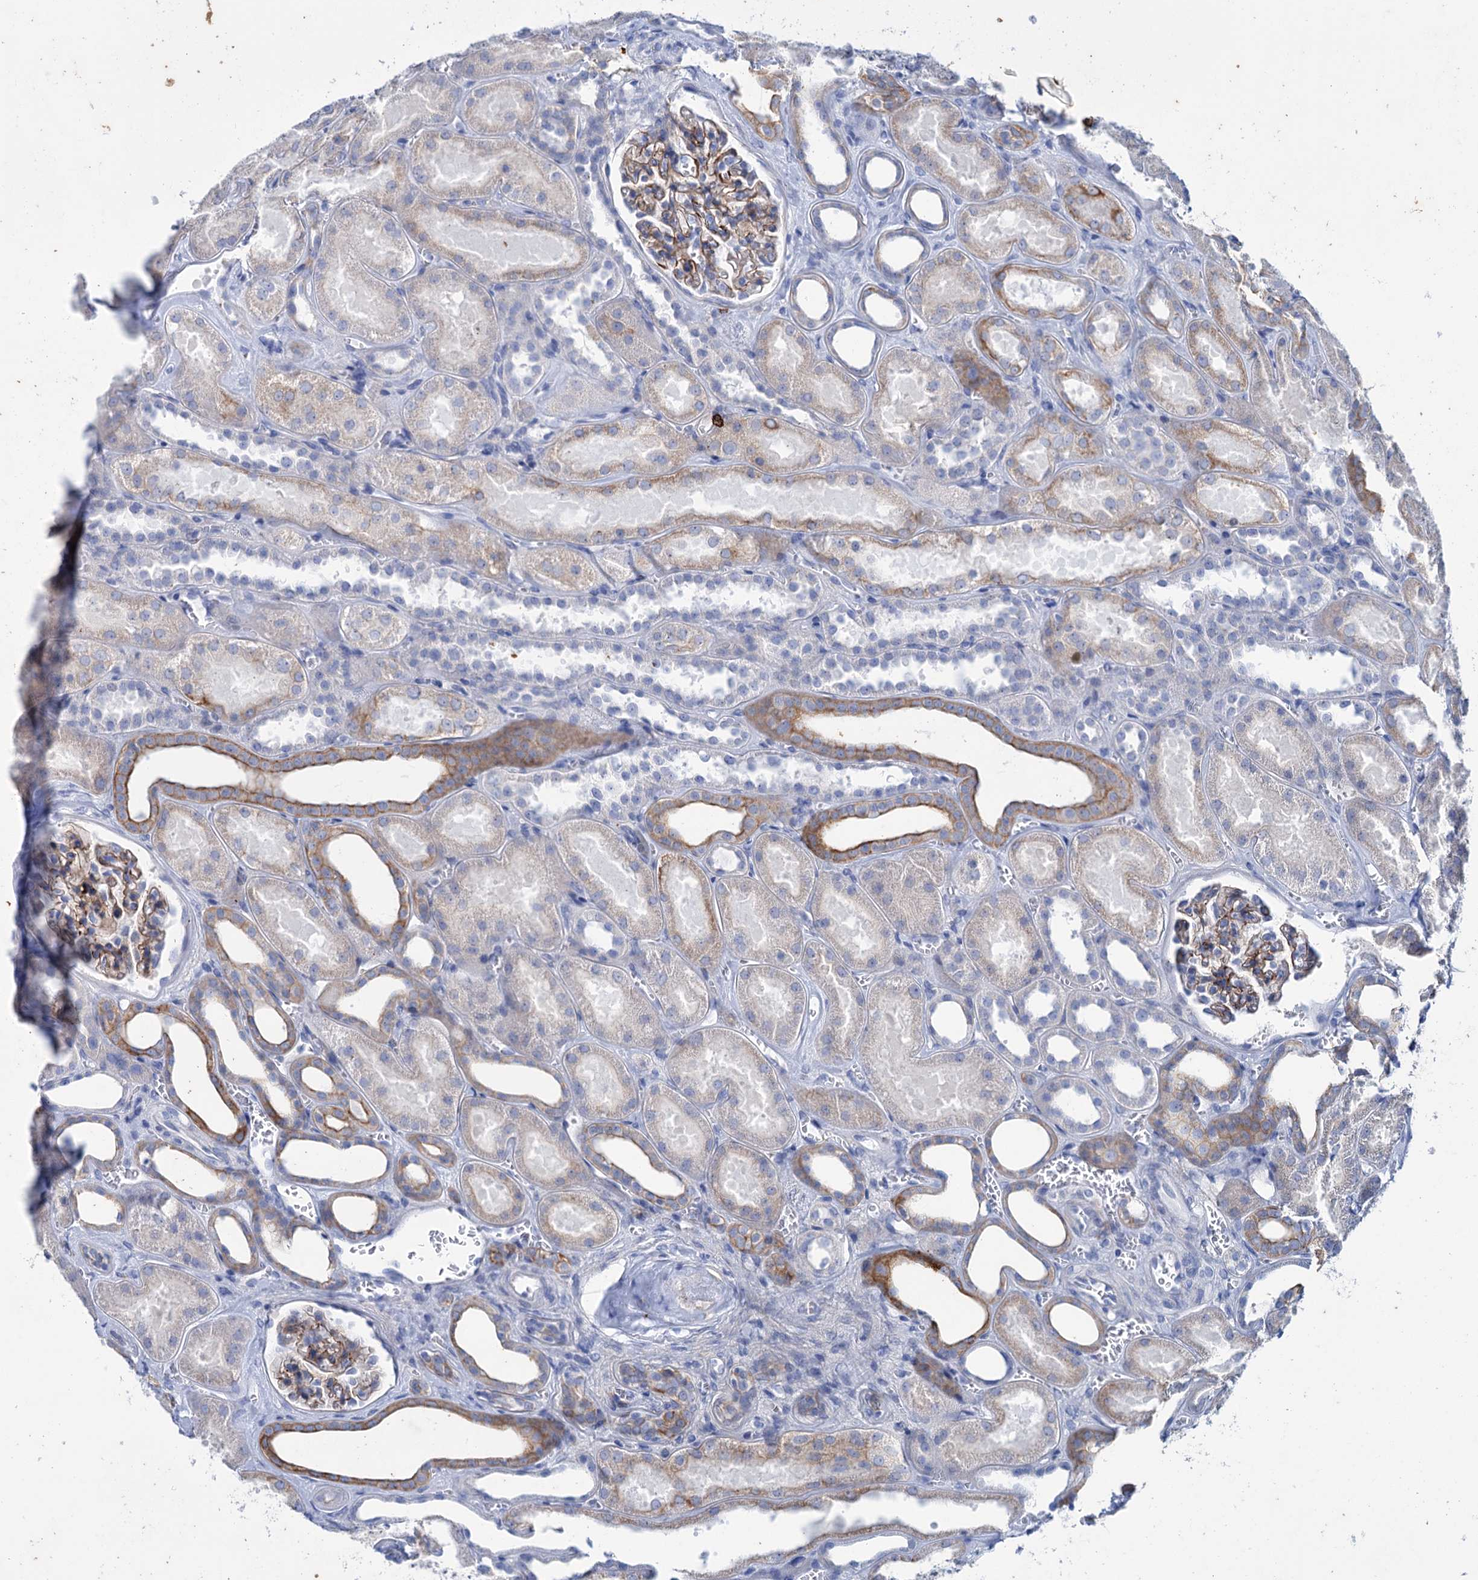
{"staining": {"intensity": "moderate", "quantity": ">75%", "location": "cytoplasmic/membranous"}, "tissue": "kidney", "cell_type": "Cells in glomeruli", "image_type": "normal", "snomed": [{"axis": "morphology", "description": "Normal tissue, NOS"}, {"axis": "morphology", "description": "Adenocarcinoma, NOS"}, {"axis": "topography", "description": "Kidney"}], "caption": "A micrograph of human kidney stained for a protein demonstrates moderate cytoplasmic/membranous brown staining in cells in glomeruli. (DAB IHC with brightfield microscopy, high magnification).", "gene": "FAAP20", "patient": {"sex": "female", "age": 68}}